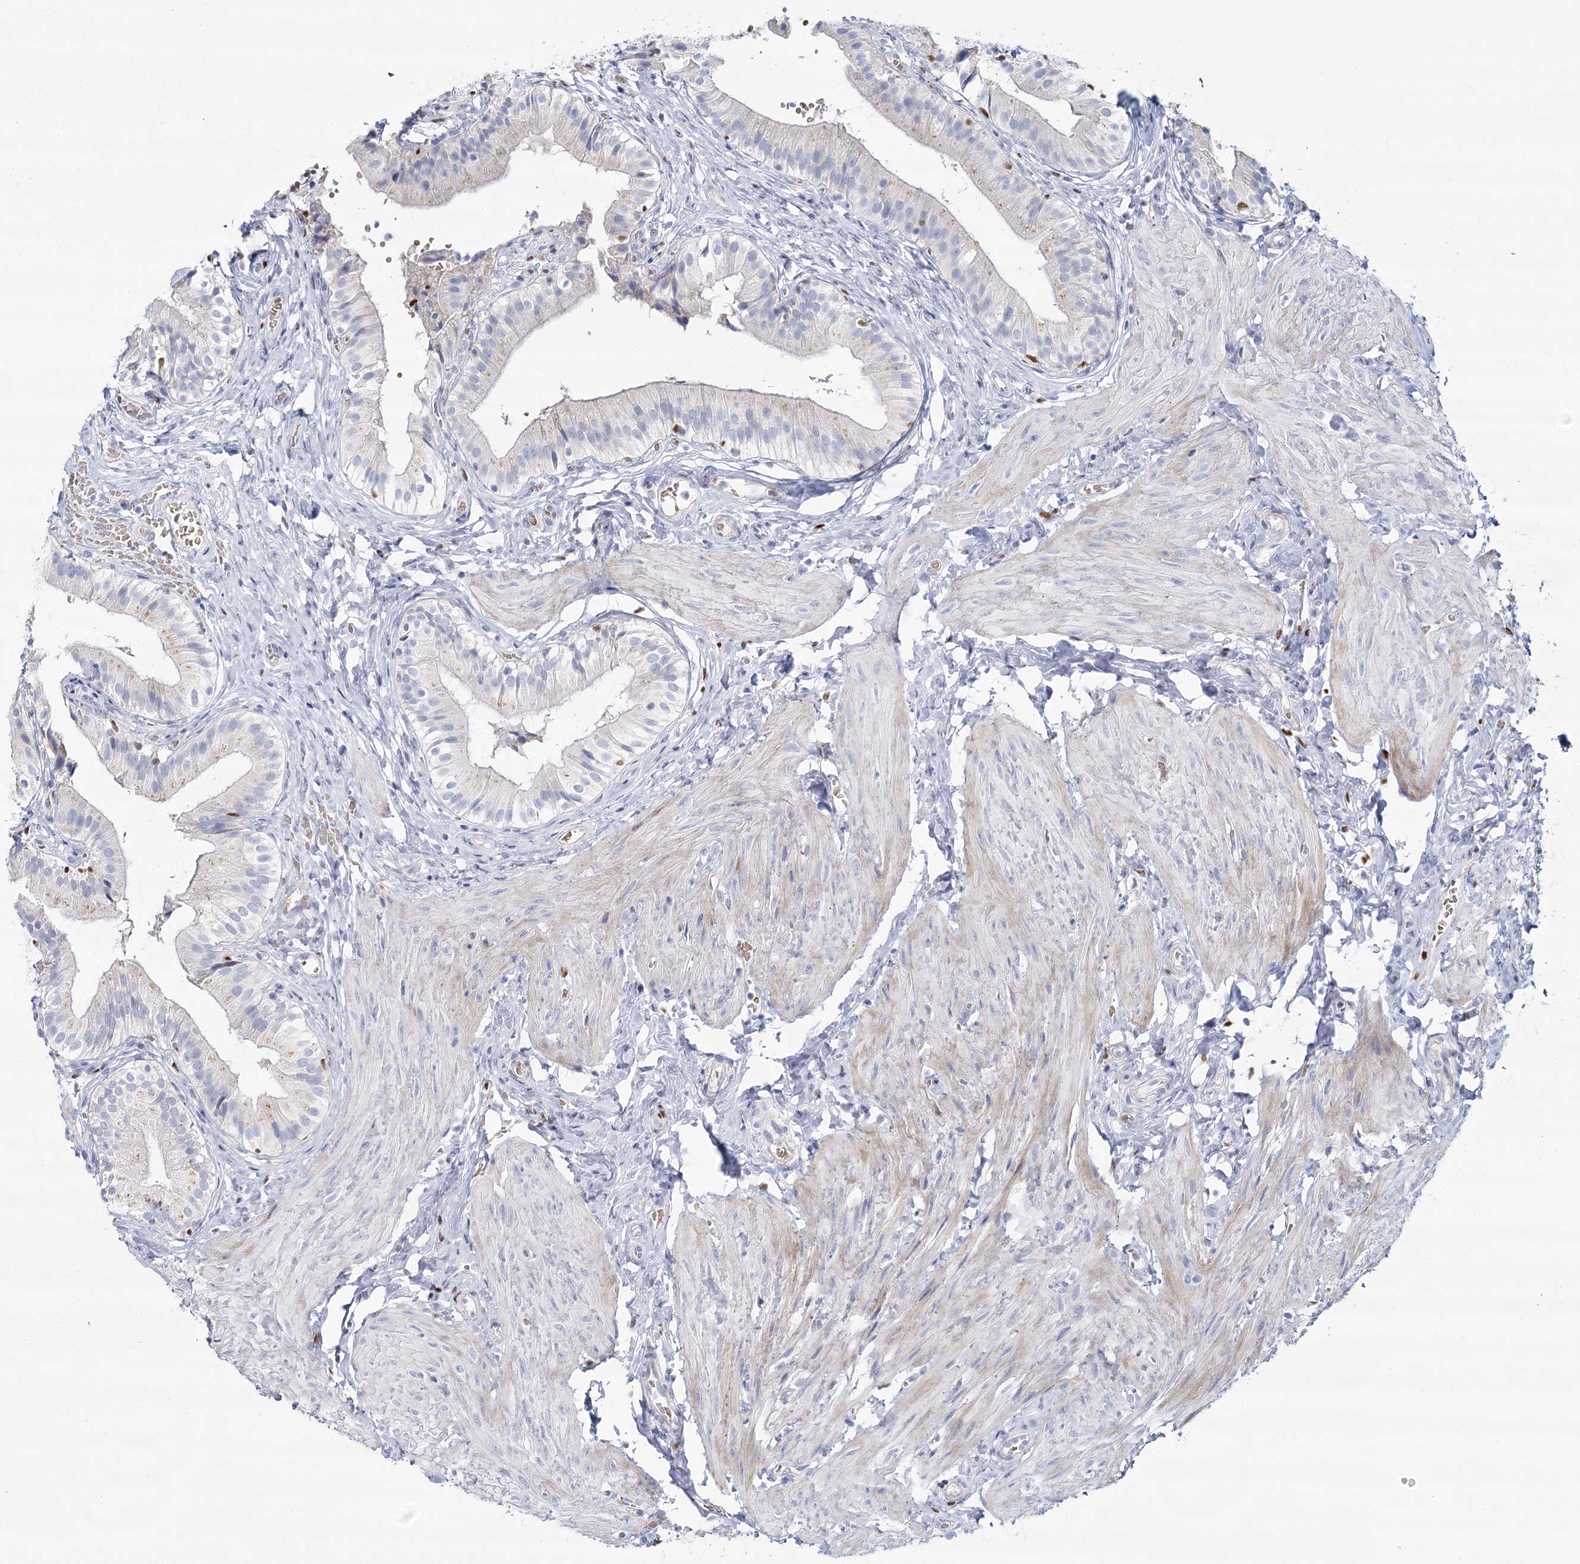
{"staining": {"intensity": "negative", "quantity": "none", "location": "none"}, "tissue": "gallbladder", "cell_type": "Glandular cells", "image_type": "normal", "snomed": [{"axis": "morphology", "description": "Normal tissue, NOS"}, {"axis": "topography", "description": "Gallbladder"}], "caption": "This image is of normal gallbladder stained with immunohistochemistry (IHC) to label a protein in brown with the nuclei are counter-stained blue. There is no positivity in glandular cells. (Immunohistochemistry, brightfield microscopy, high magnification).", "gene": "IGSF3", "patient": {"sex": "female", "age": 47}}